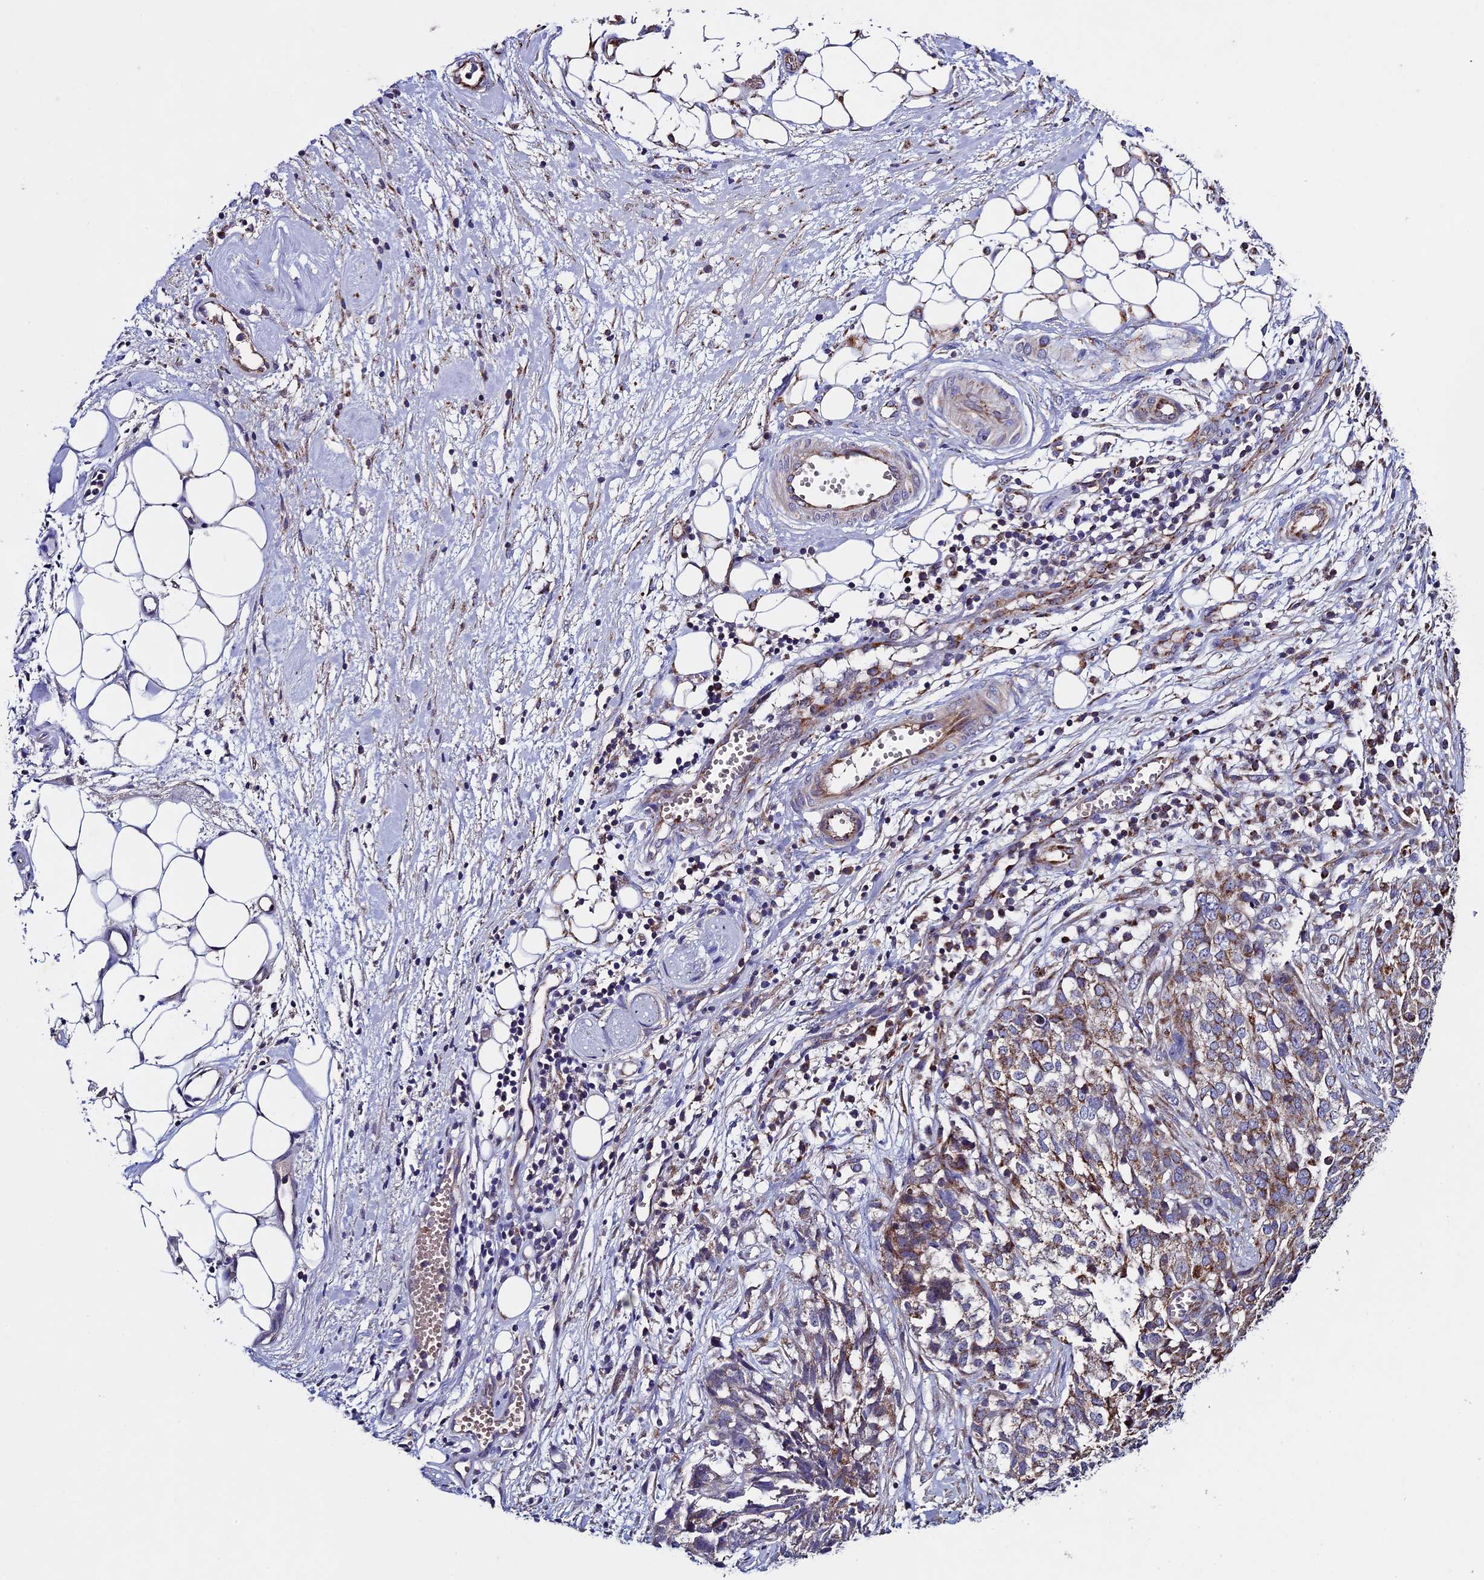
{"staining": {"intensity": "moderate", "quantity": "25%-75%", "location": "cytoplasmic/membranous"}, "tissue": "ovarian cancer", "cell_type": "Tumor cells", "image_type": "cancer", "snomed": [{"axis": "morphology", "description": "Cystadenocarcinoma, serous, NOS"}, {"axis": "topography", "description": "Soft tissue"}, {"axis": "topography", "description": "Ovary"}], "caption": "This image exhibits IHC staining of human serous cystadenocarcinoma (ovarian), with medium moderate cytoplasmic/membranous positivity in approximately 25%-75% of tumor cells.", "gene": "RNF17", "patient": {"sex": "female", "age": 57}}